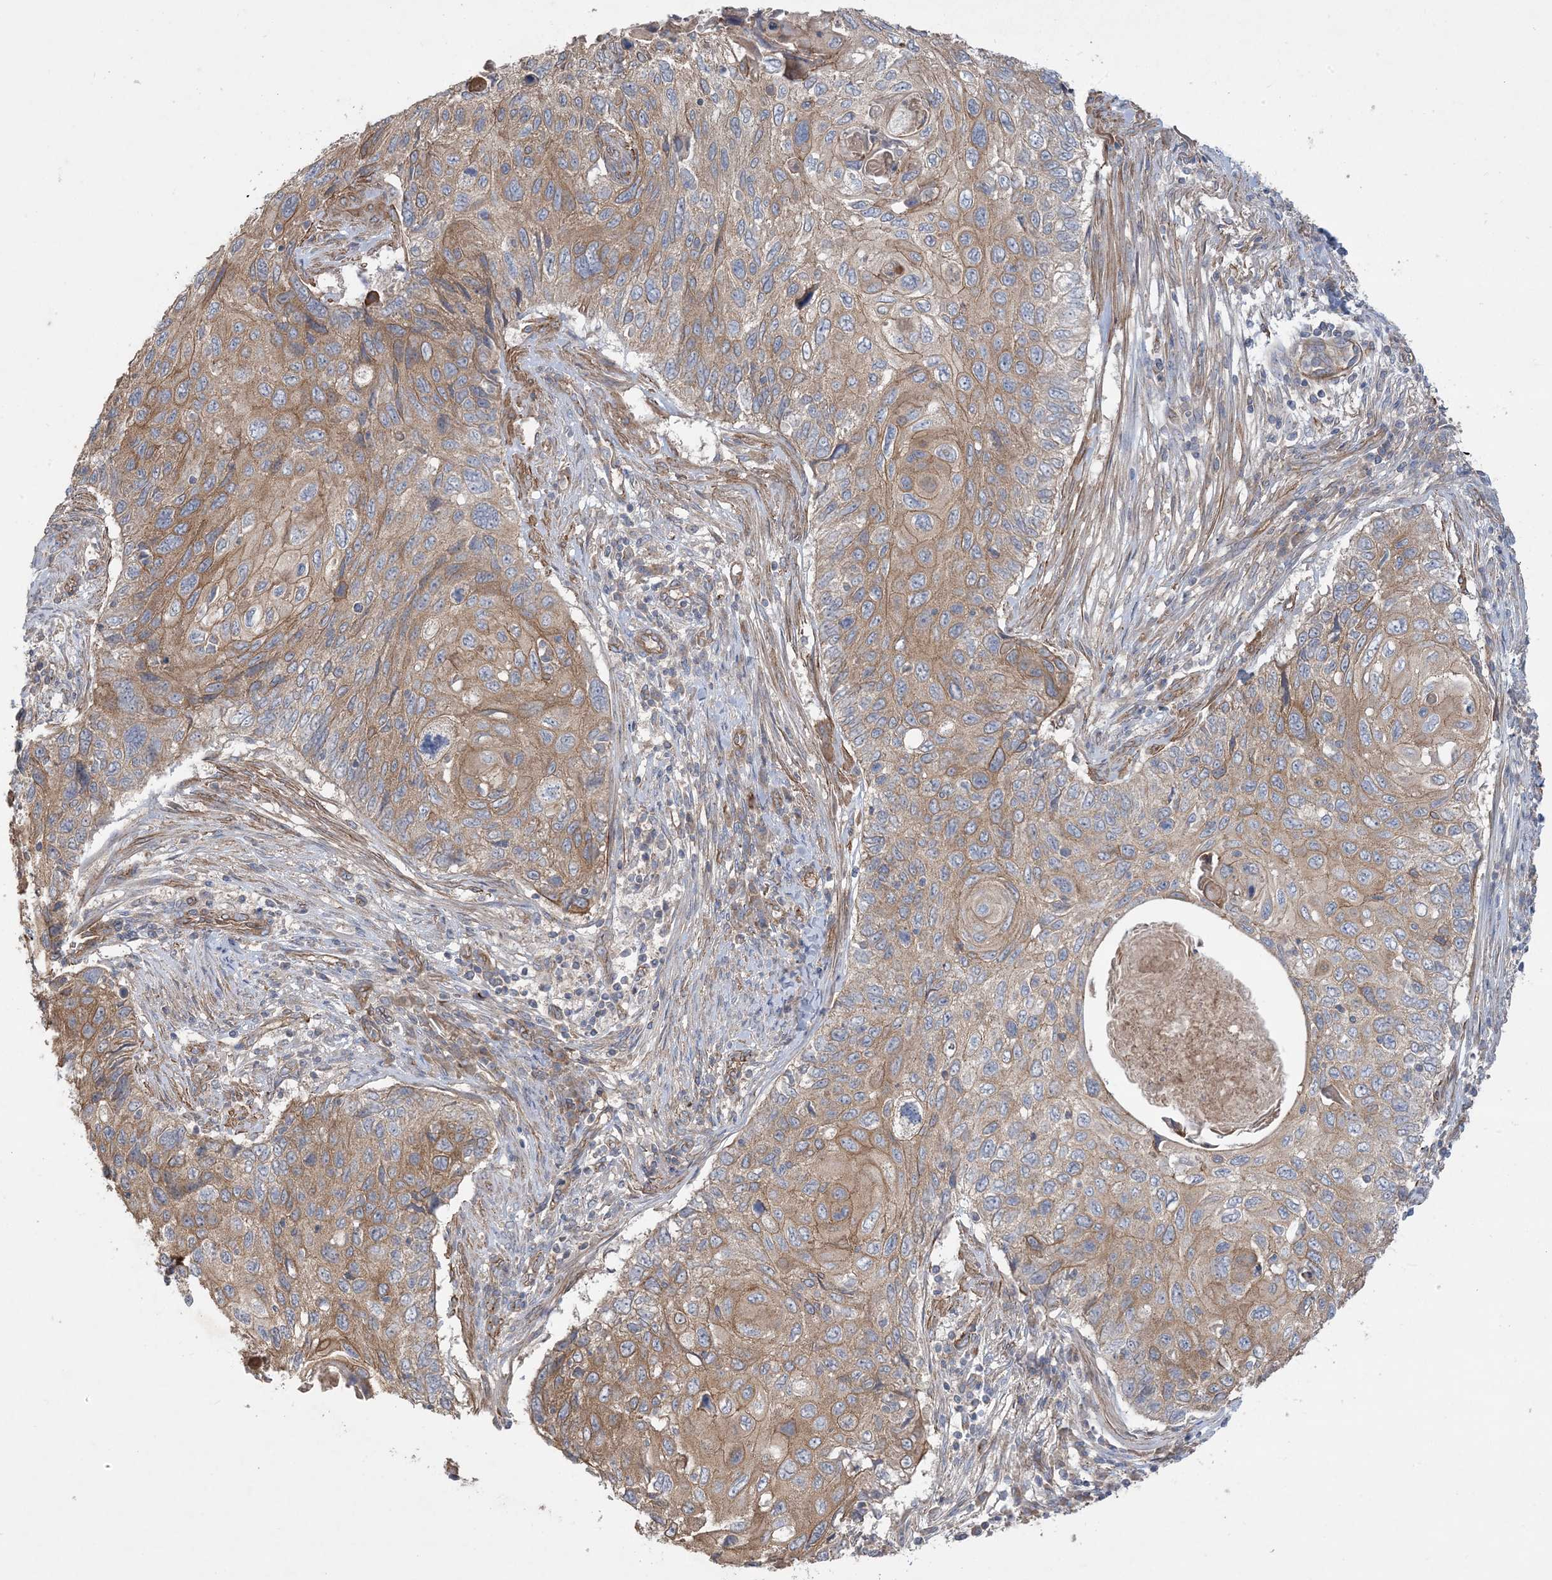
{"staining": {"intensity": "moderate", "quantity": ">75%", "location": "cytoplasmic/membranous"}, "tissue": "cervical cancer", "cell_type": "Tumor cells", "image_type": "cancer", "snomed": [{"axis": "morphology", "description": "Squamous cell carcinoma, NOS"}, {"axis": "topography", "description": "Cervix"}], "caption": "An immunohistochemistry image of neoplastic tissue is shown. Protein staining in brown labels moderate cytoplasmic/membranous positivity in cervical squamous cell carcinoma within tumor cells. (DAB (3,3'-diaminobenzidine) IHC, brown staining for protein, blue staining for nuclei).", "gene": "CCNY", "patient": {"sex": "female", "age": 70}}